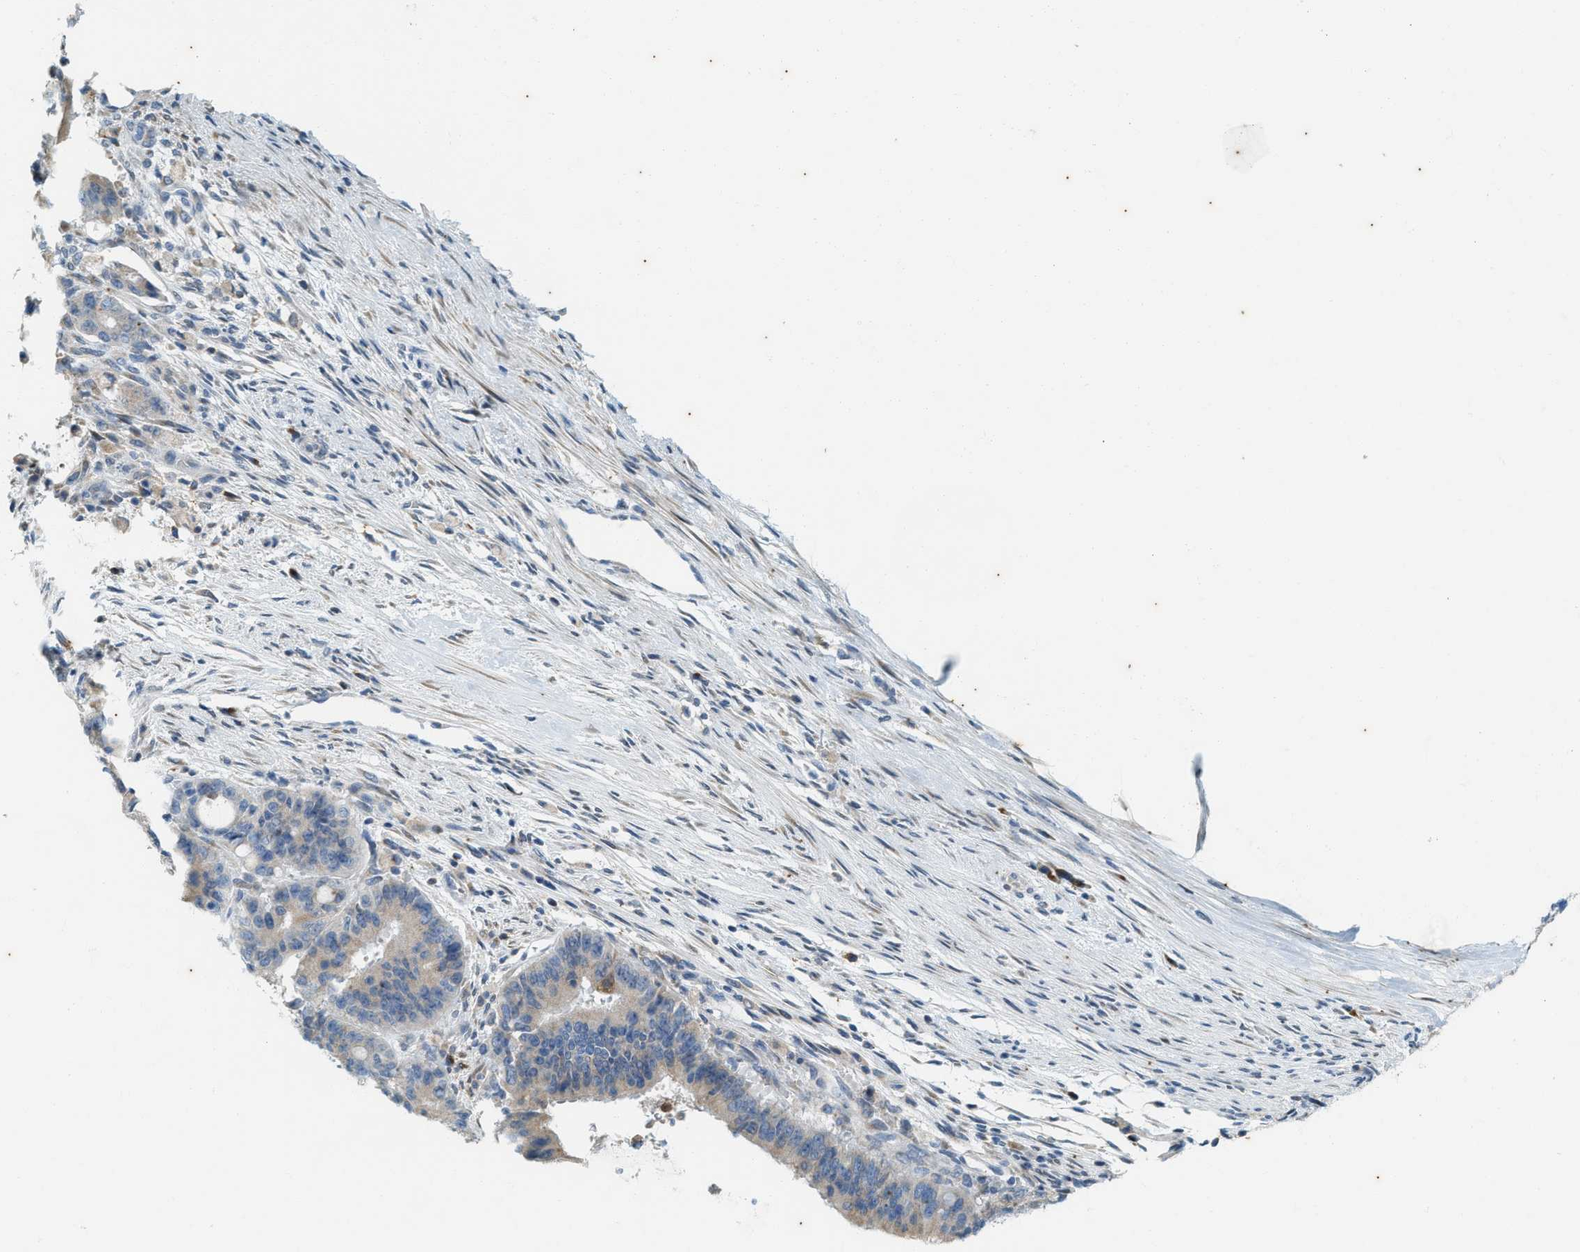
{"staining": {"intensity": "negative", "quantity": "none", "location": "none"}, "tissue": "liver cancer", "cell_type": "Tumor cells", "image_type": "cancer", "snomed": [{"axis": "morphology", "description": "Normal tissue, NOS"}, {"axis": "morphology", "description": "Cholangiocarcinoma"}, {"axis": "topography", "description": "Liver"}, {"axis": "topography", "description": "Peripheral nerve tissue"}], "caption": "IHC histopathology image of neoplastic tissue: liver cholangiocarcinoma stained with DAB (3,3'-diaminobenzidine) exhibits no significant protein expression in tumor cells.", "gene": "CHPF2", "patient": {"sex": "female", "age": 73}}